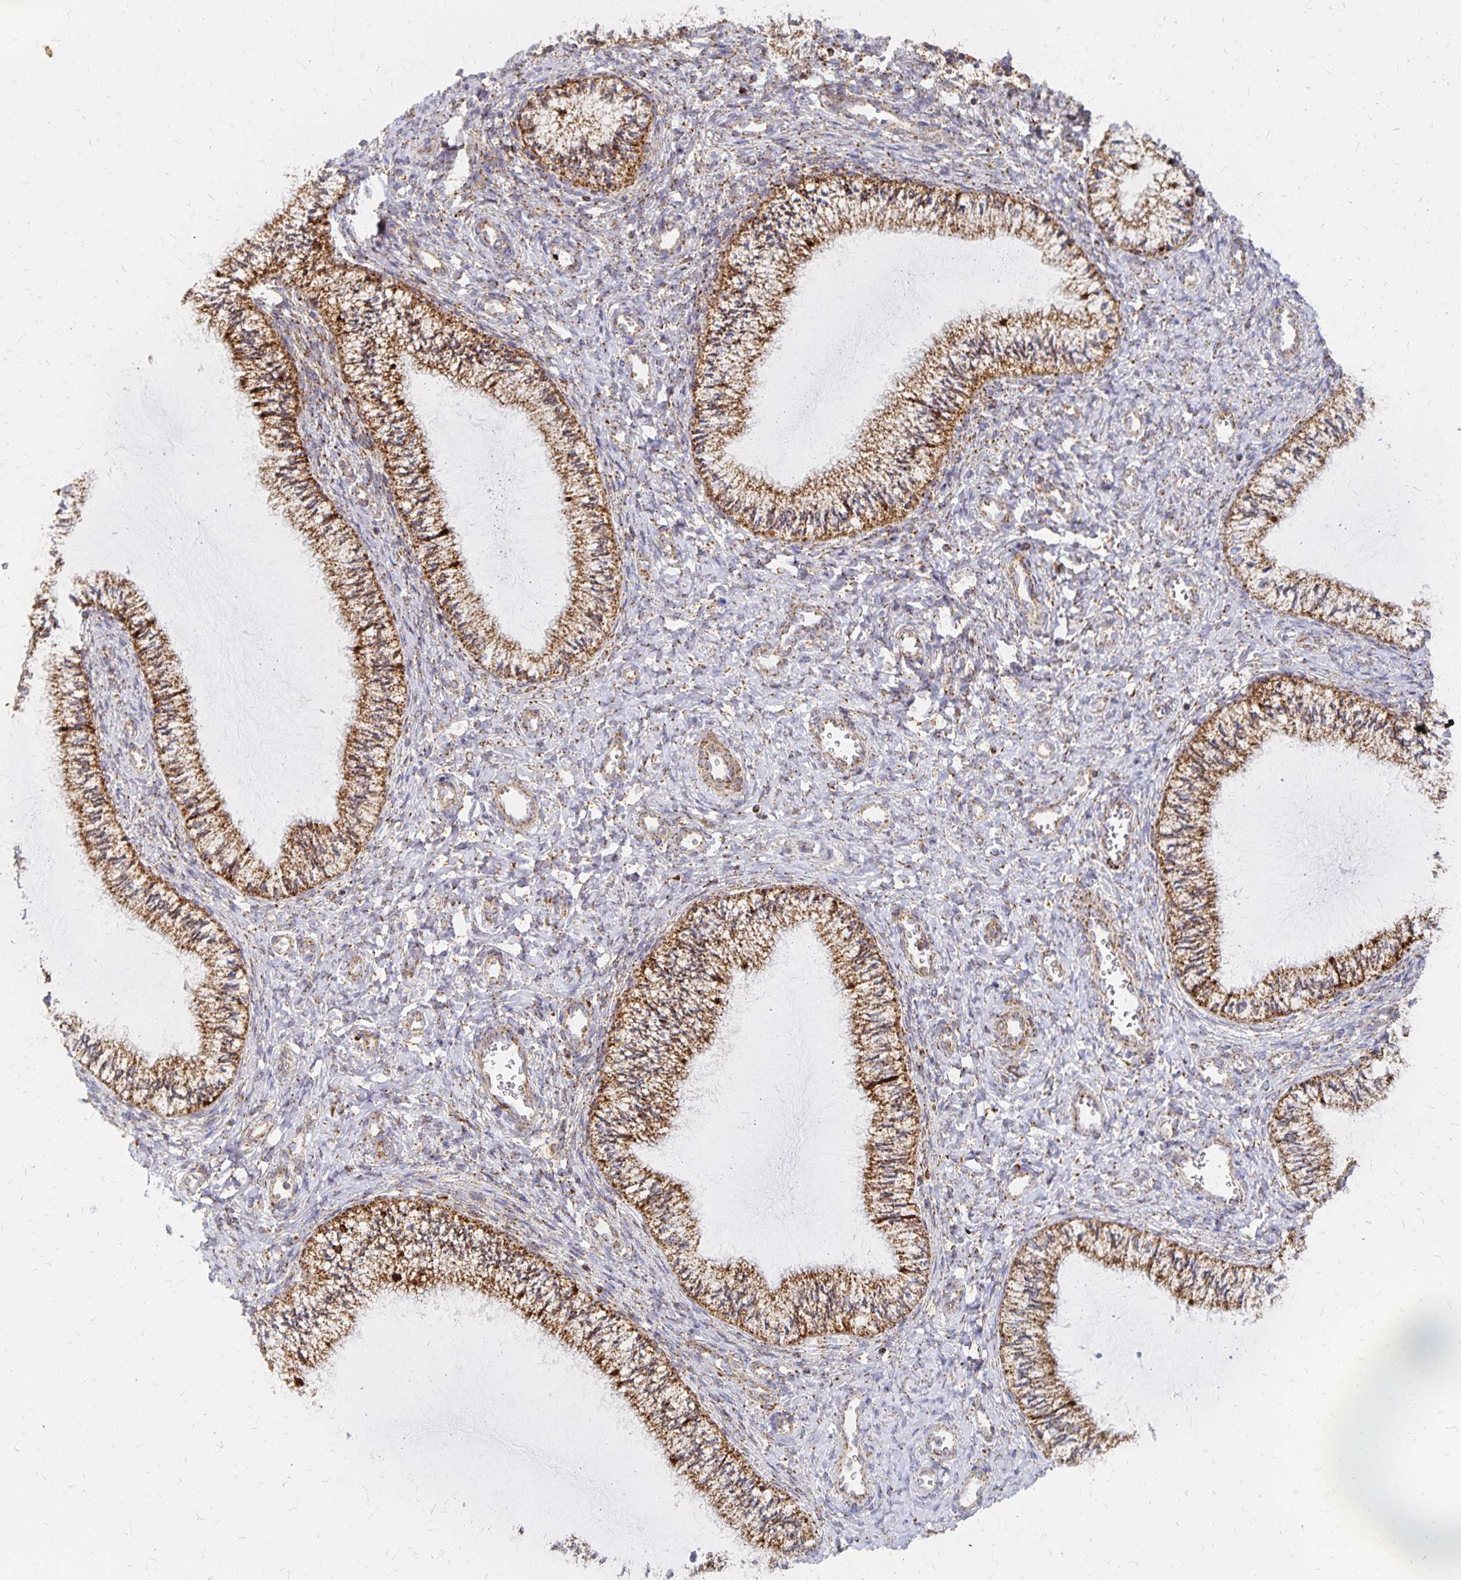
{"staining": {"intensity": "moderate", "quantity": ">75%", "location": "cytoplasmic/membranous"}, "tissue": "cervix", "cell_type": "Glandular cells", "image_type": "normal", "snomed": [{"axis": "morphology", "description": "Normal tissue, NOS"}, {"axis": "topography", "description": "Cervix"}], "caption": "High-magnification brightfield microscopy of benign cervix stained with DAB (3,3'-diaminobenzidine) (brown) and counterstained with hematoxylin (blue). glandular cells exhibit moderate cytoplasmic/membranous positivity is seen in approximately>75% of cells.", "gene": "STOML2", "patient": {"sex": "female", "age": 24}}